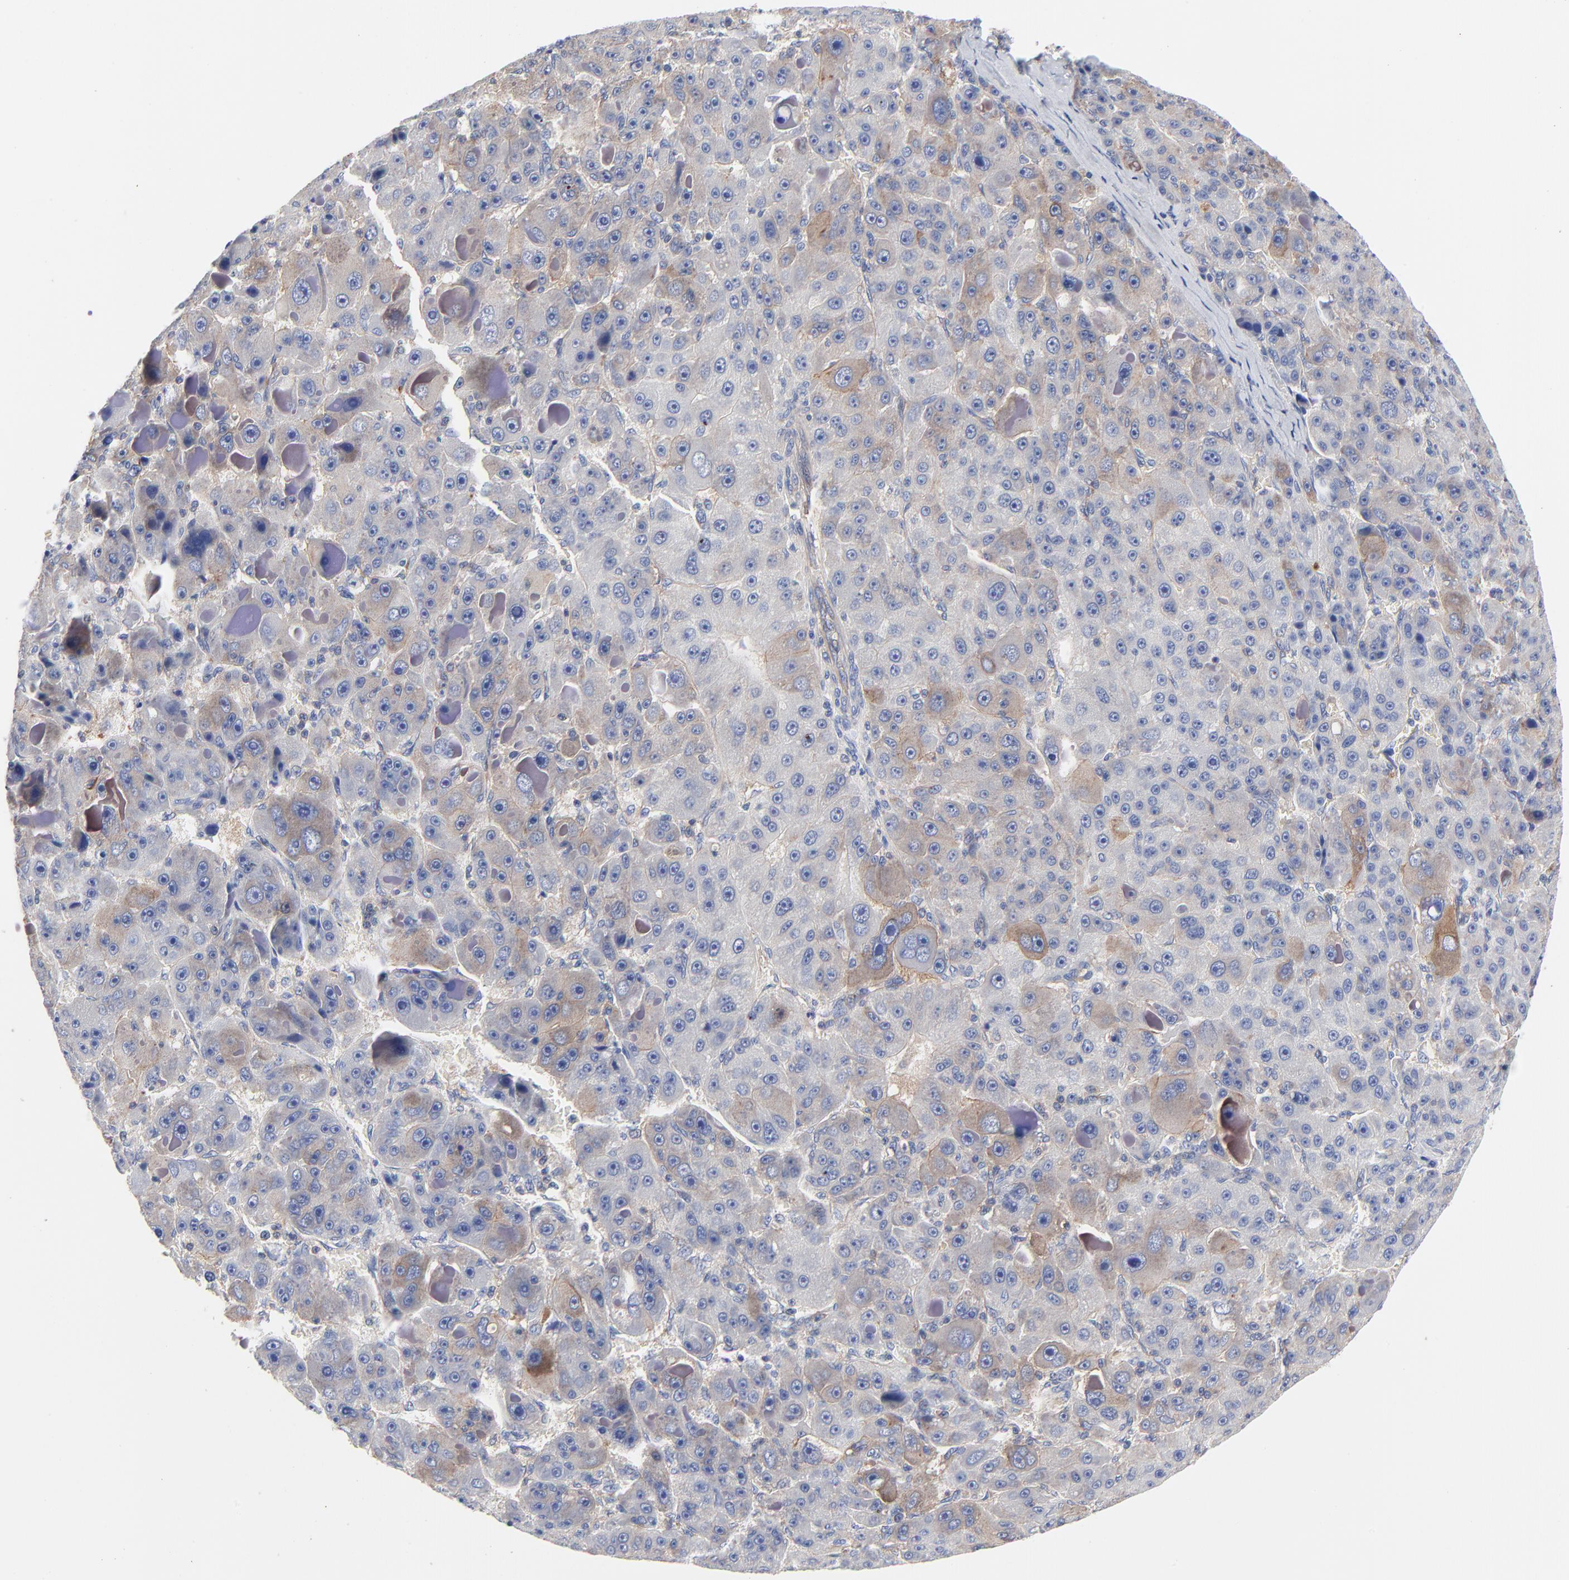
{"staining": {"intensity": "weak", "quantity": "<25%", "location": "cytoplasmic/membranous"}, "tissue": "liver cancer", "cell_type": "Tumor cells", "image_type": "cancer", "snomed": [{"axis": "morphology", "description": "Carcinoma, Hepatocellular, NOS"}, {"axis": "topography", "description": "Liver"}], "caption": "Tumor cells show no significant staining in liver cancer (hepatocellular carcinoma). The staining is performed using DAB brown chromogen with nuclei counter-stained in using hematoxylin.", "gene": "CD2AP", "patient": {"sex": "male", "age": 76}}